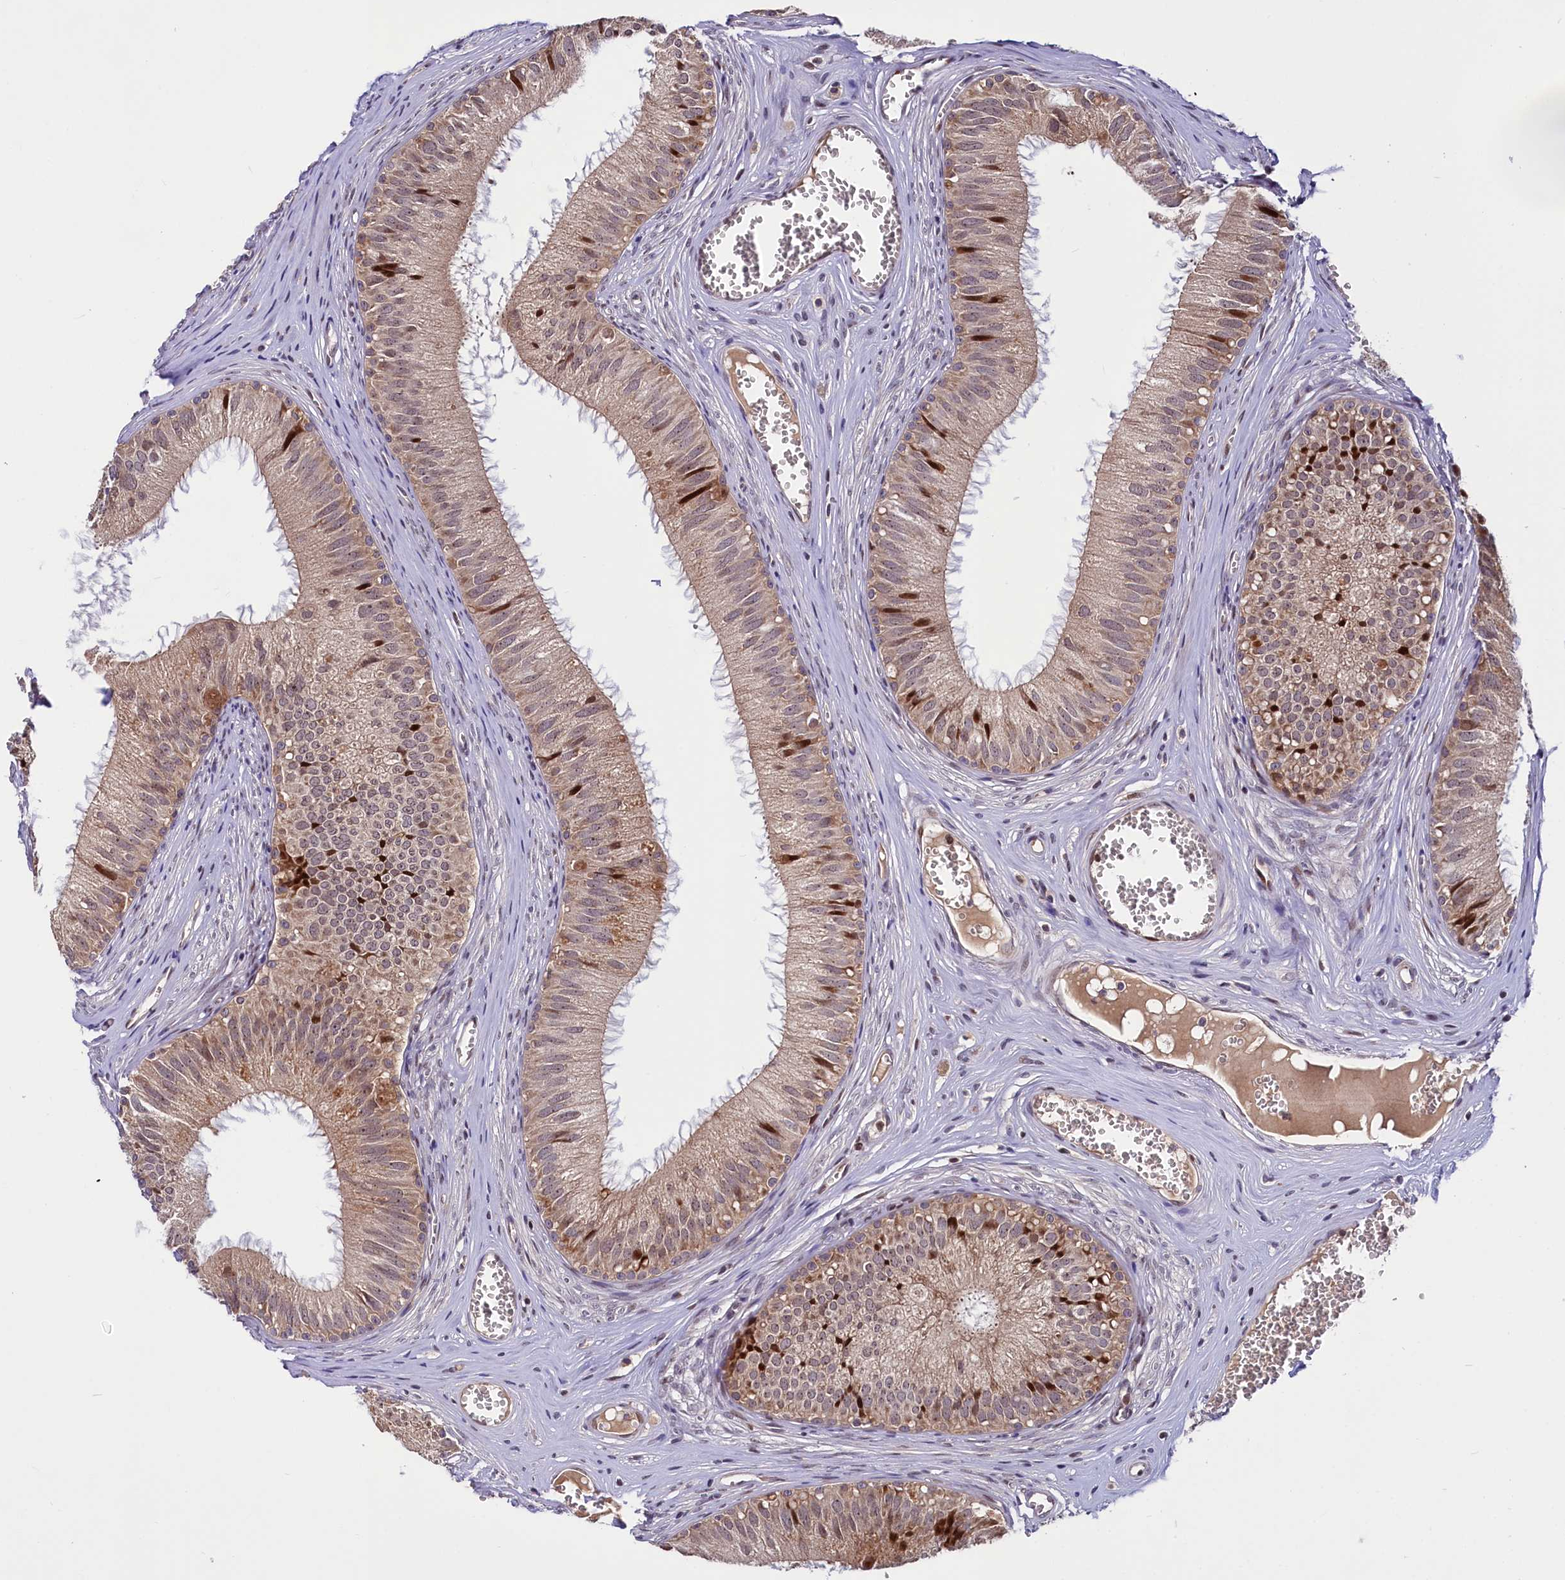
{"staining": {"intensity": "strong", "quantity": "<25%", "location": "cytoplasmic/membranous,nuclear"}, "tissue": "epididymis", "cell_type": "Glandular cells", "image_type": "normal", "snomed": [{"axis": "morphology", "description": "Normal tissue, NOS"}, {"axis": "topography", "description": "Epididymis"}], "caption": "Immunohistochemistry (IHC) staining of benign epididymis, which reveals medium levels of strong cytoplasmic/membranous,nuclear positivity in about <25% of glandular cells indicating strong cytoplasmic/membranous,nuclear protein expression. The staining was performed using DAB (brown) for protein detection and nuclei were counterstained in hematoxylin (blue).", "gene": "N4BP2L1", "patient": {"sex": "male", "age": 36}}